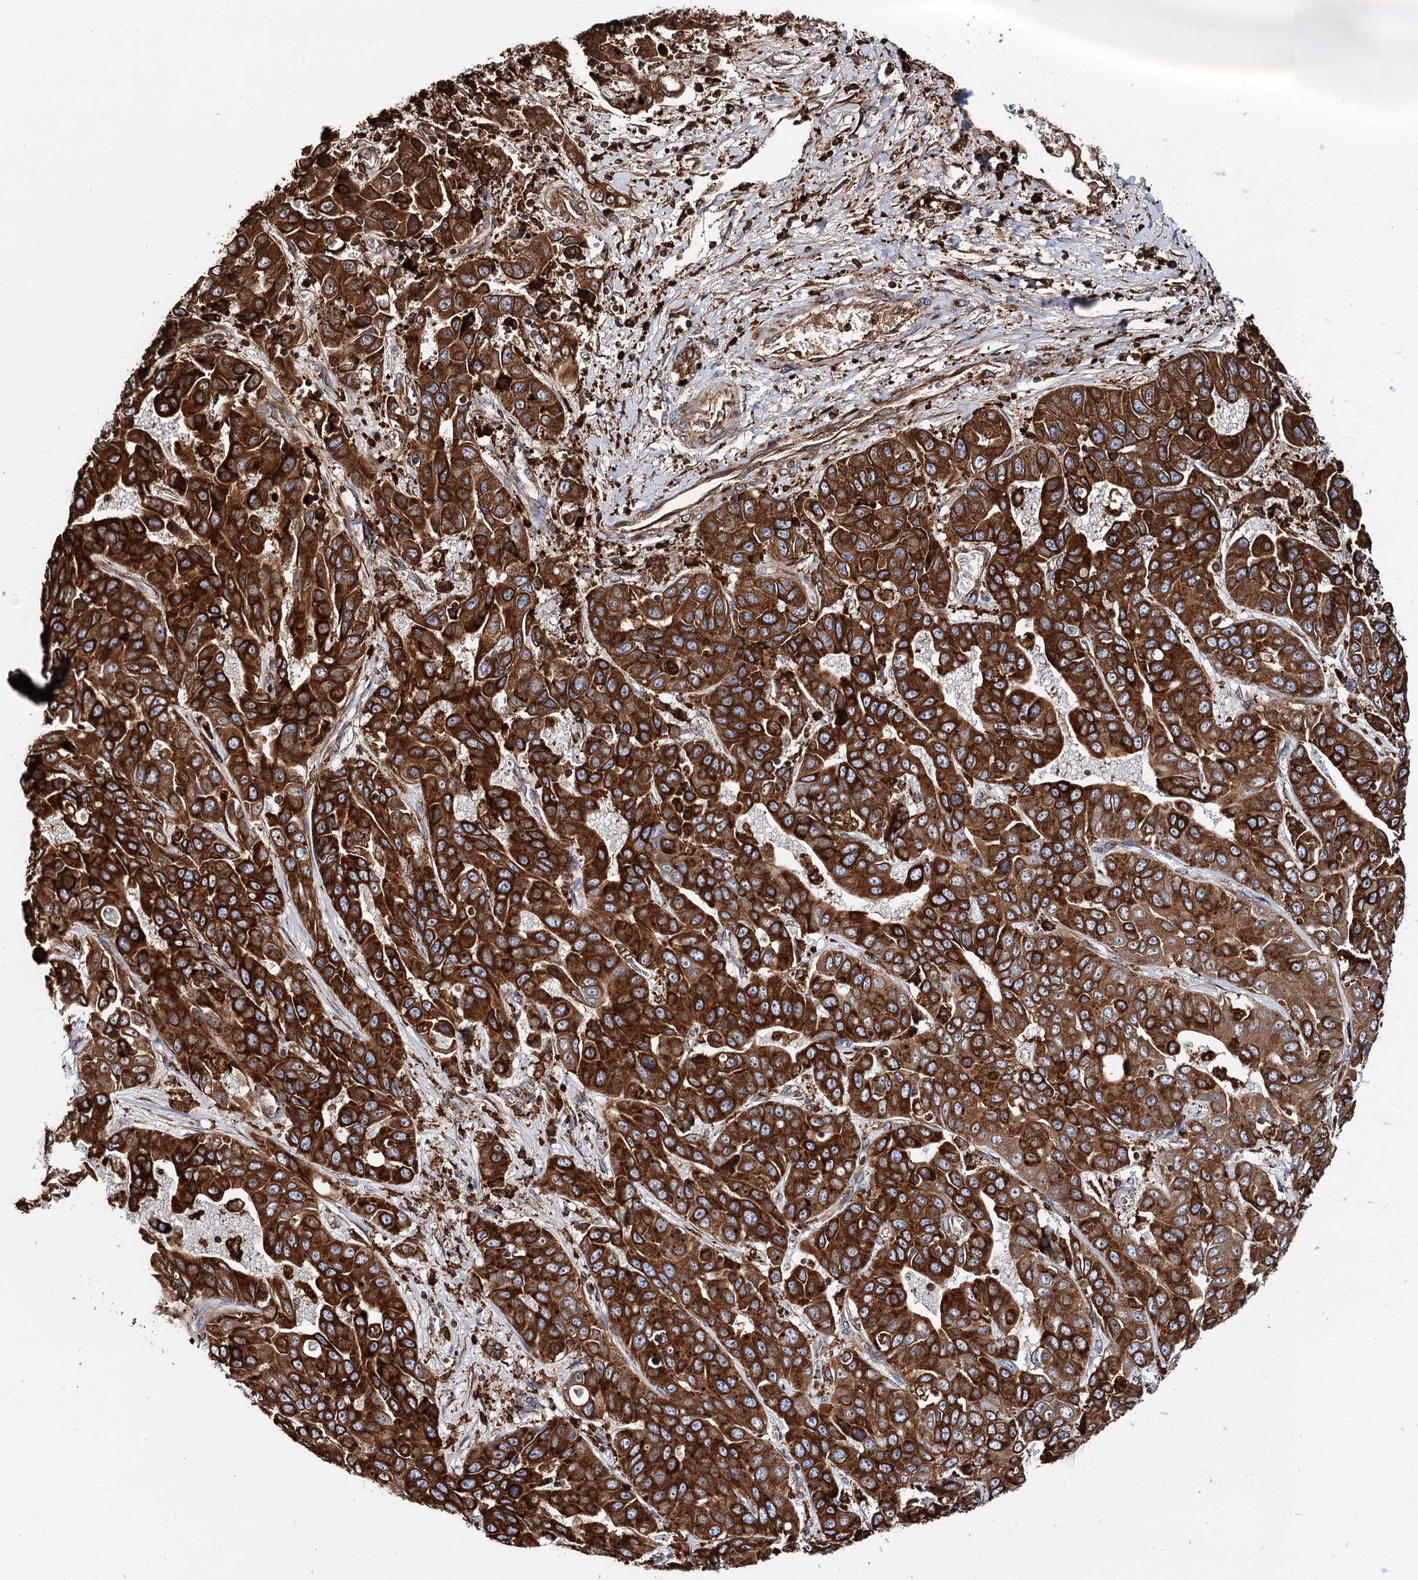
{"staining": {"intensity": "strong", "quantity": ">75%", "location": "cytoplasmic/membranous"}, "tissue": "liver cancer", "cell_type": "Tumor cells", "image_type": "cancer", "snomed": [{"axis": "morphology", "description": "Cholangiocarcinoma"}, {"axis": "topography", "description": "Liver"}], "caption": "Protein expression analysis of human cholangiocarcinoma (liver) reveals strong cytoplasmic/membranous expression in approximately >75% of tumor cells.", "gene": "ERP29", "patient": {"sex": "female", "age": 52}}